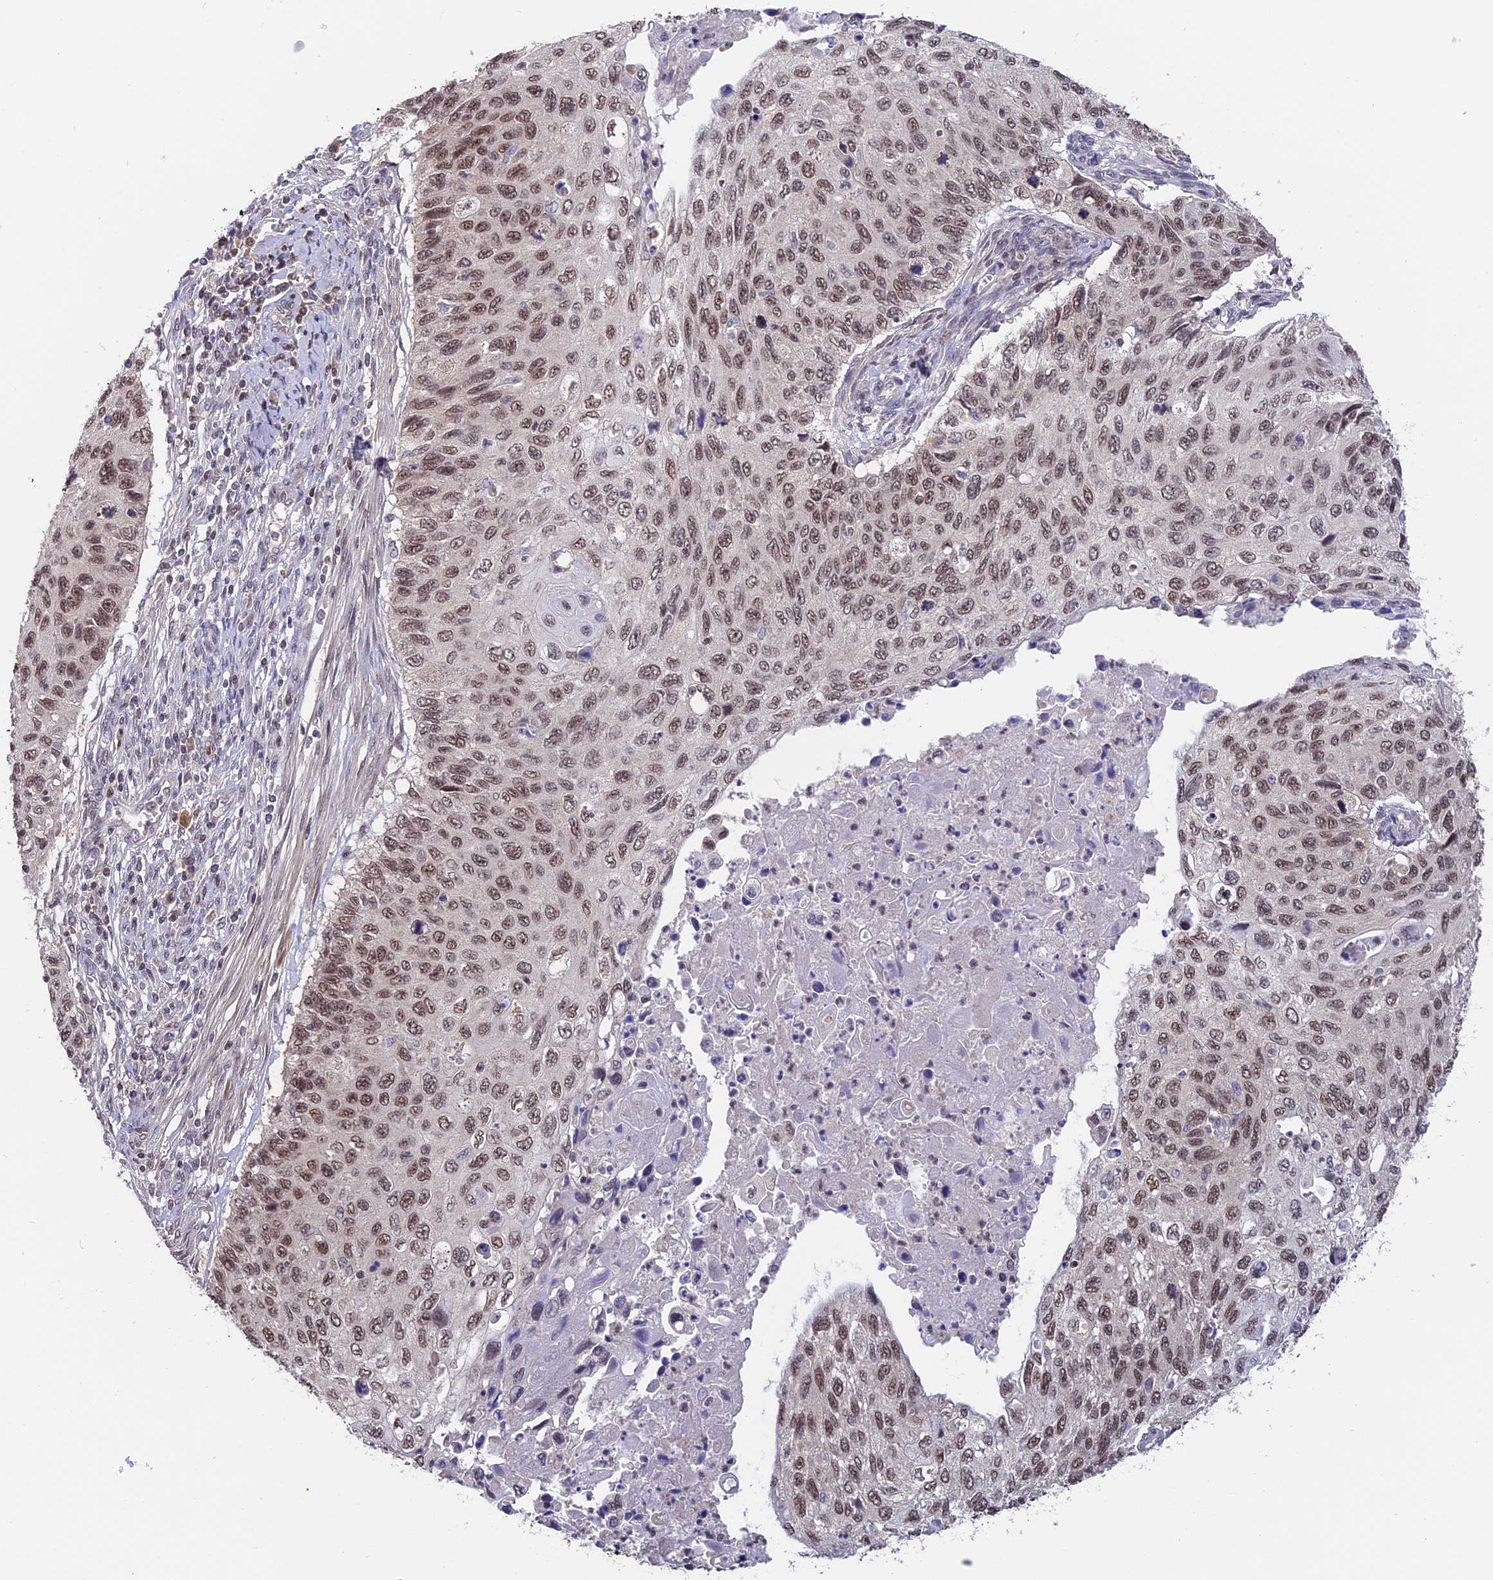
{"staining": {"intensity": "moderate", "quantity": ">75%", "location": "nuclear"}, "tissue": "cervical cancer", "cell_type": "Tumor cells", "image_type": "cancer", "snomed": [{"axis": "morphology", "description": "Squamous cell carcinoma, NOS"}, {"axis": "topography", "description": "Cervix"}], "caption": "Protein expression by immunohistochemistry (IHC) exhibits moderate nuclear staining in approximately >75% of tumor cells in squamous cell carcinoma (cervical).", "gene": "RFC5", "patient": {"sex": "female", "age": 70}}